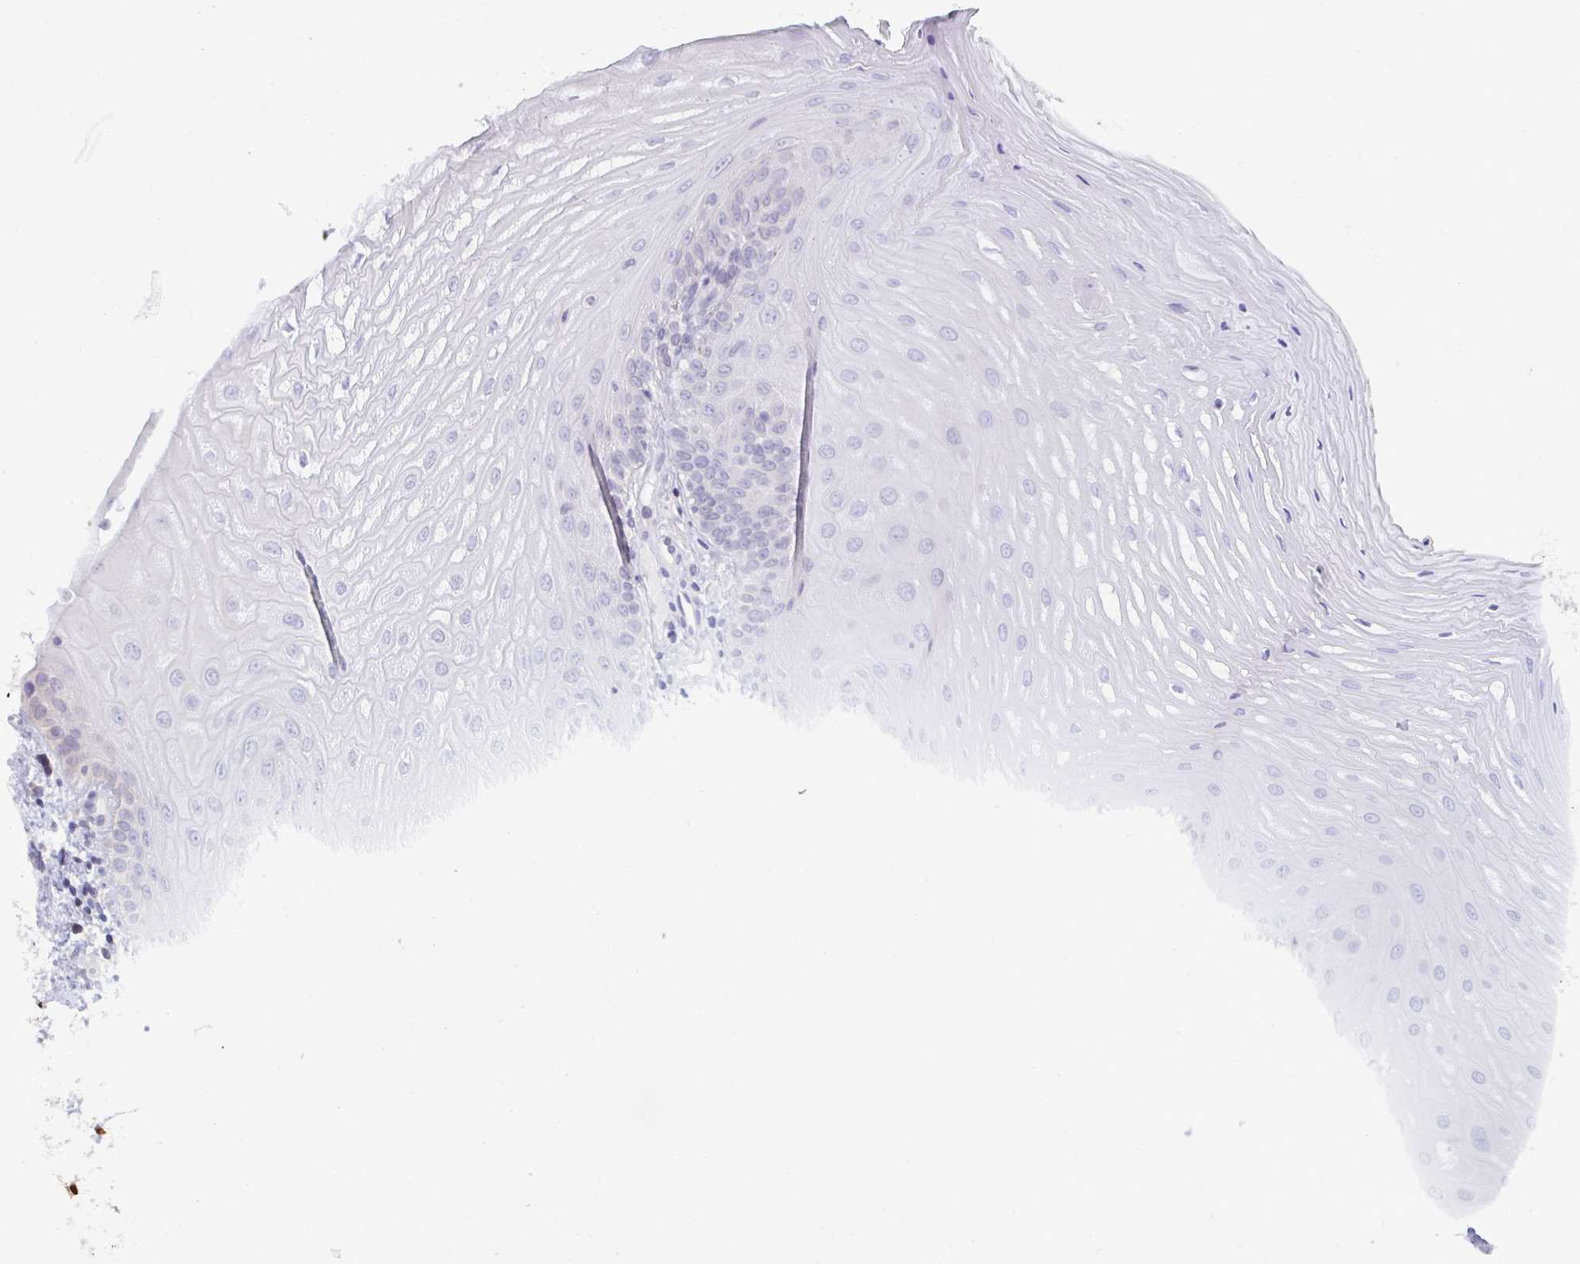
{"staining": {"intensity": "negative", "quantity": "none", "location": "none"}, "tissue": "oral mucosa", "cell_type": "Squamous epithelial cells", "image_type": "normal", "snomed": [{"axis": "morphology", "description": "Normal tissue, NOS"}, {"axis": "topography", "description": "Oral tissue"}], "caption": "Immunohistochemistry photomicrograph of unremarkable oral mucosa stained for a protein (brown), which exhibits no positivity in squamous epithelial cells.", "gene": "LYSMD4", "patient": {"sex": "female", "age": 73}}